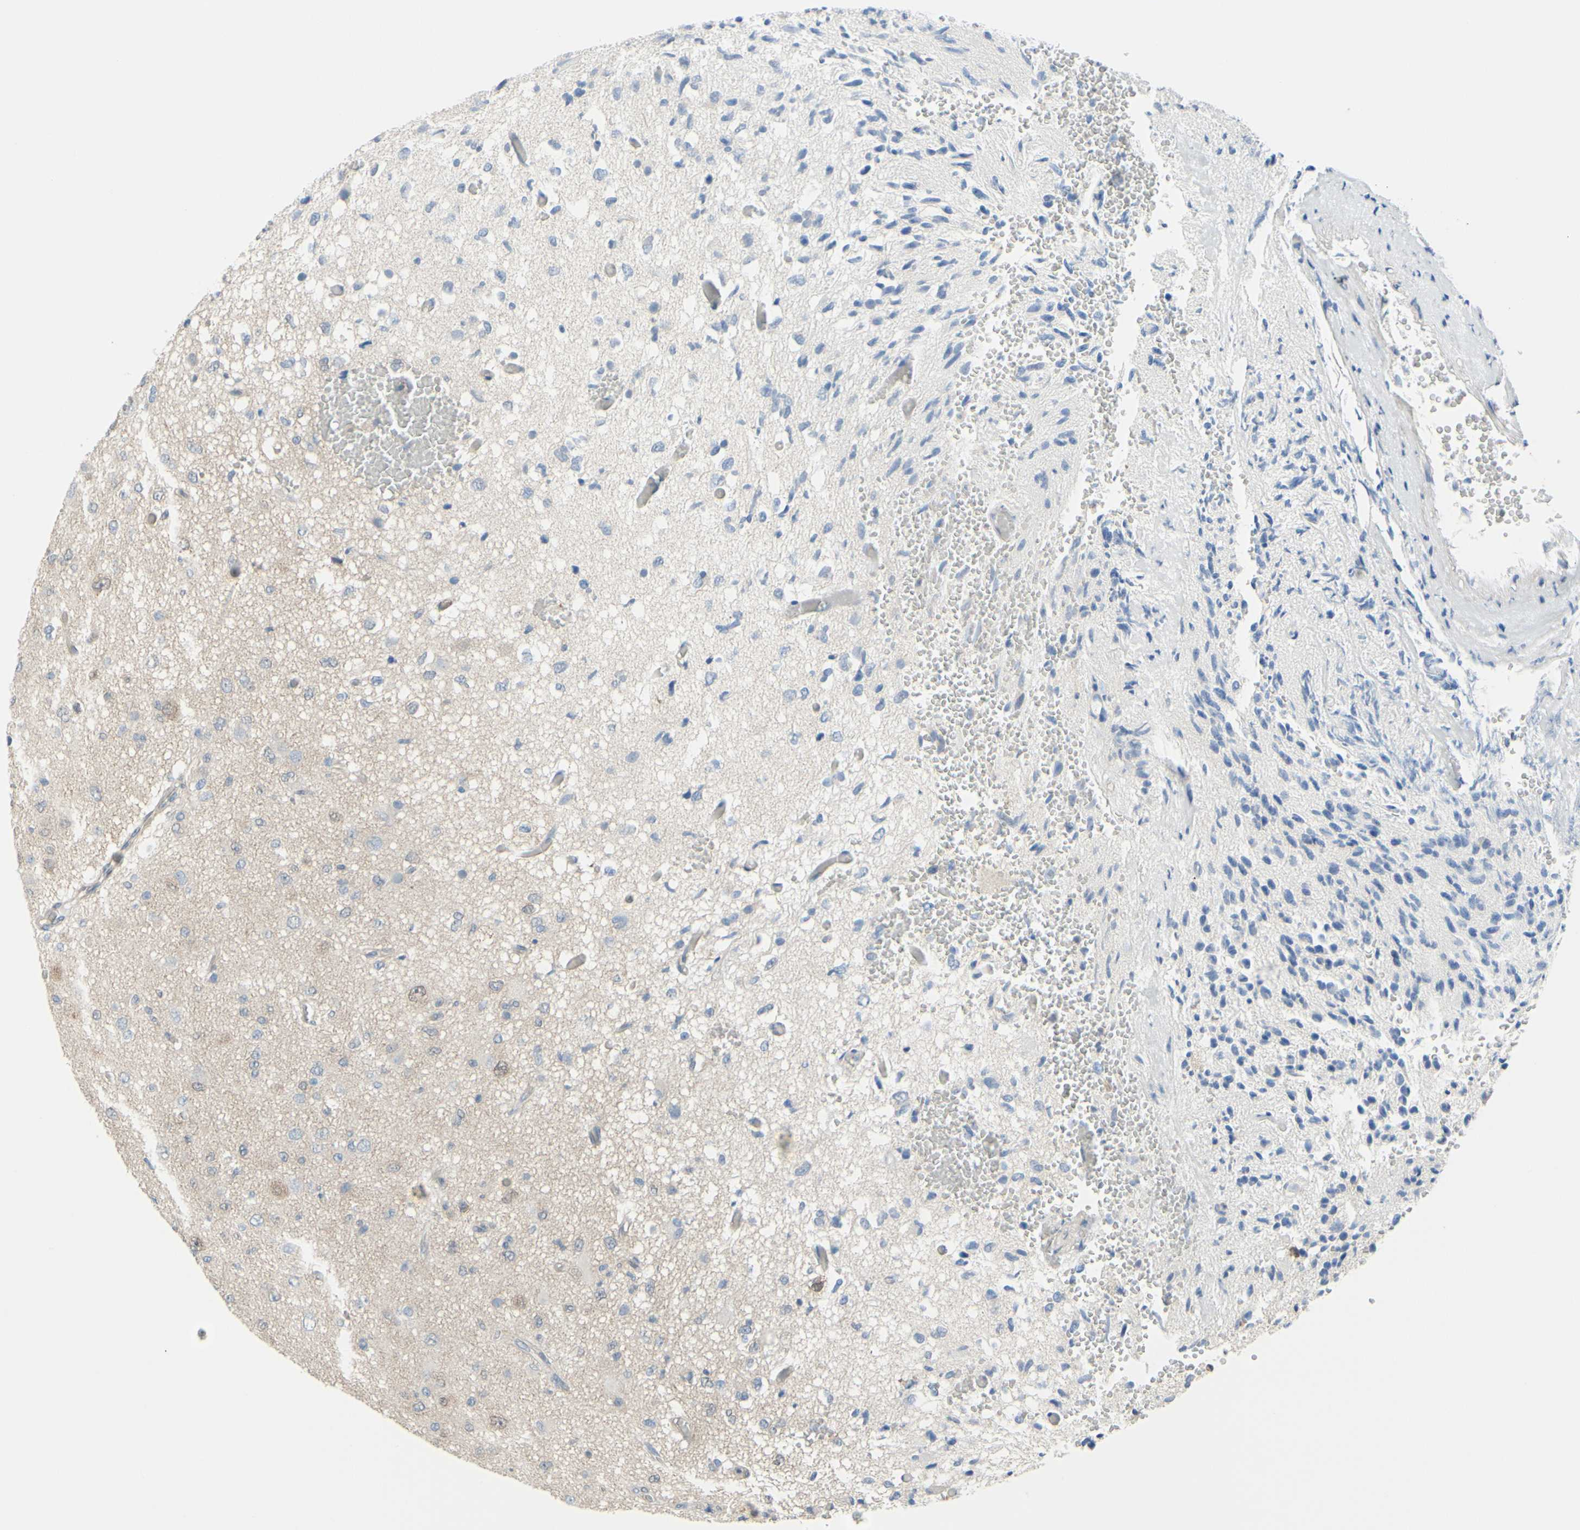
{"staining": {"intensity": "weak", "quantity": "<25%", "location": "cytoplasmic/membranous"}, "tissue": "glioma", "cell_type": "Tumor cells", "image_type": "cancer", "snomed": [{"axis": "morphology", "description": "Glioma, malignant, High grade"}, {"axis": "topography", "description": "pancreas cauda"}], "caption": "Glioma was stained to show a protein in brown. There is no significant expression in tumor cells.", "gene": "UPK3B", "patient": {"sex": "male", "age": 60}}